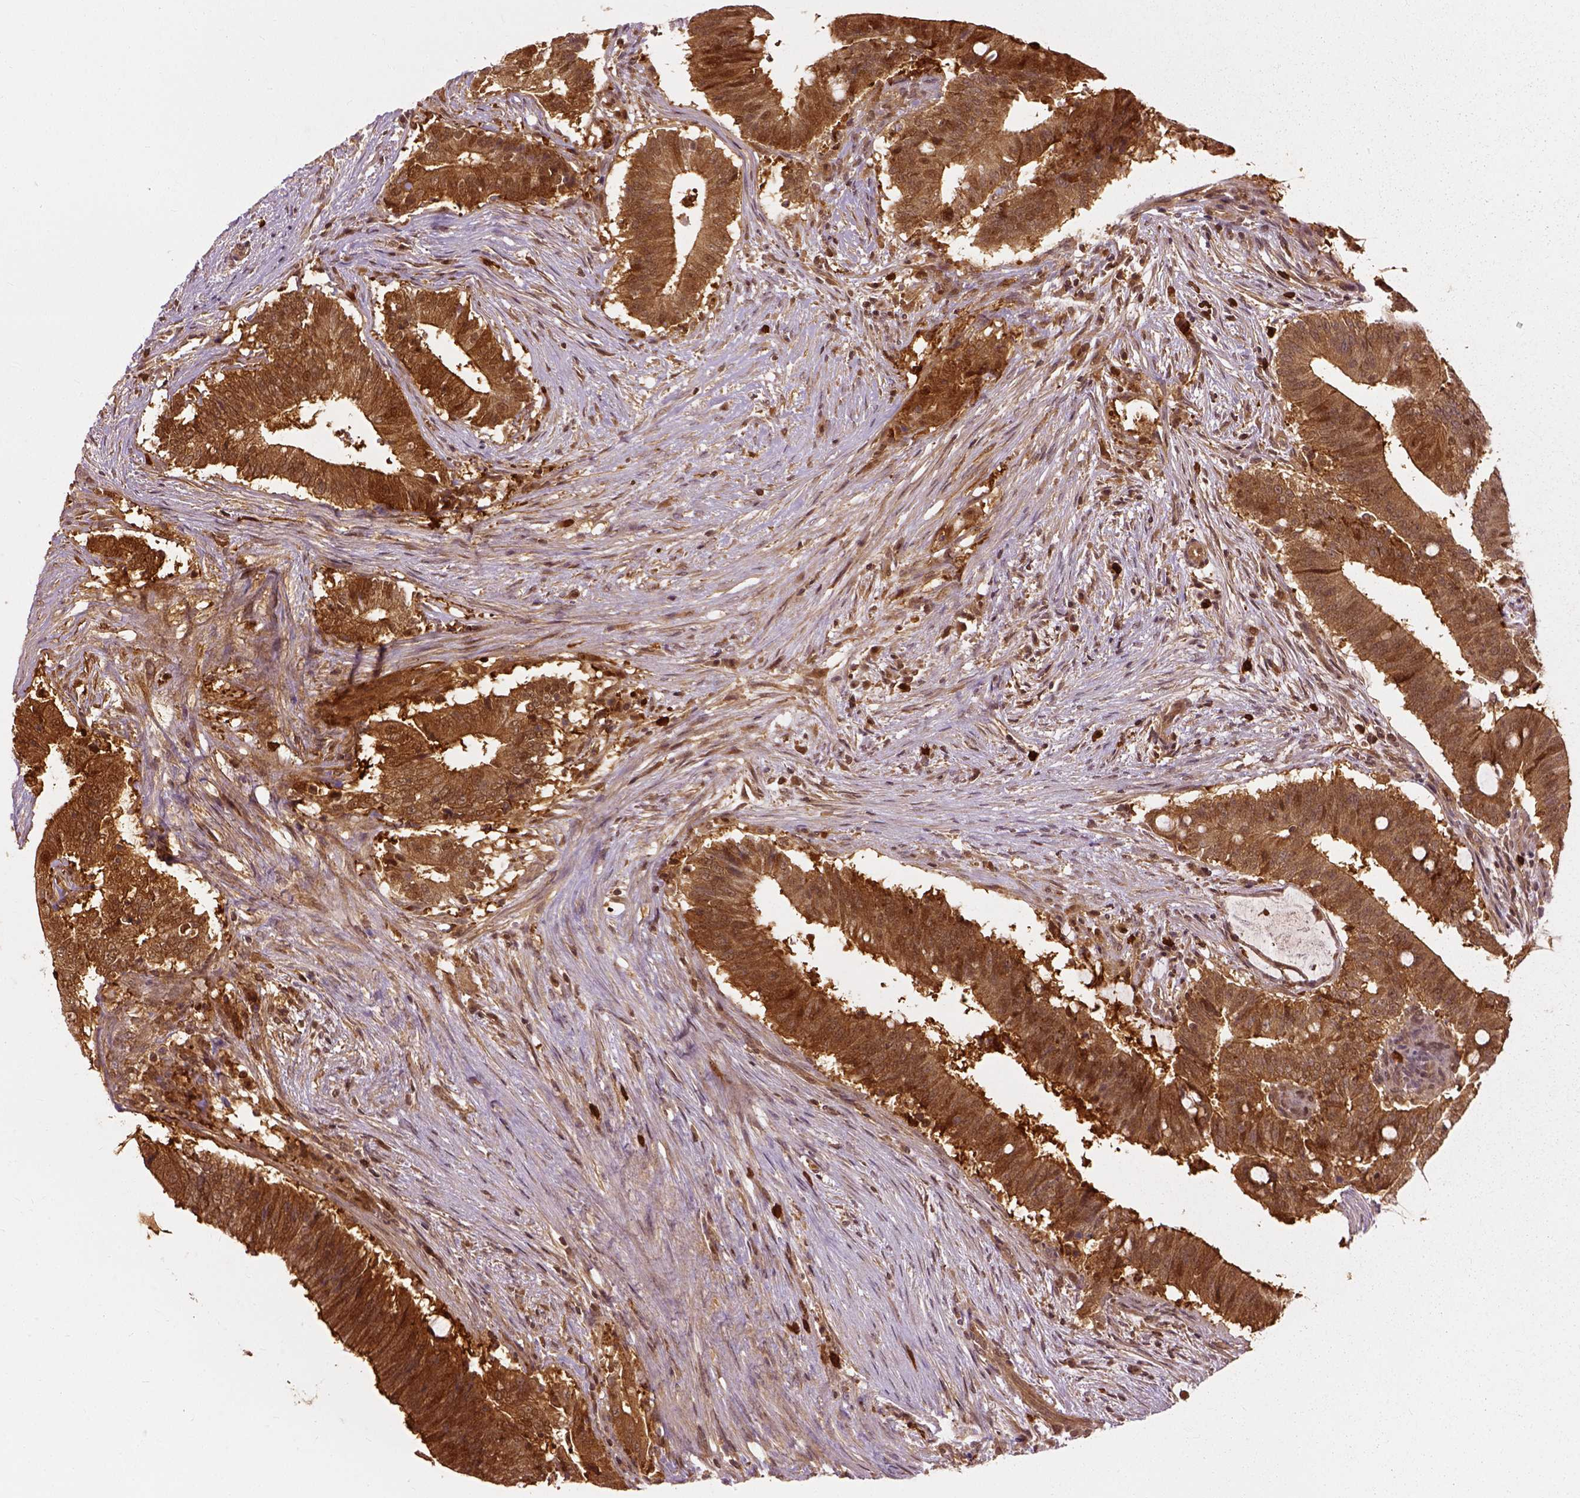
{"staining": {"intensity": "strong", "quantity": ">75%", "location": "cytoplasmic/membranous,nuclear"}, "tissue": "colorectal cancer", "cell_type": "Tumor cells", "image_type": "cancer", "snomed": [{"axis": "morphology", "description": "Adenocarcinoma, NOS"}, {"axis": "topography", "description": "Colon"}], "caption": "Immunohistochemistry (DAB (3,3'-diaminobenzidine)) staining of human adenocarcinoma (colorectal) reveals strong cytoplasmic/membranous and nuclear protein positivity in about >75% of tumor cells.", "gene": "GPI", "patient": {"sex": "female", "age": 43}}